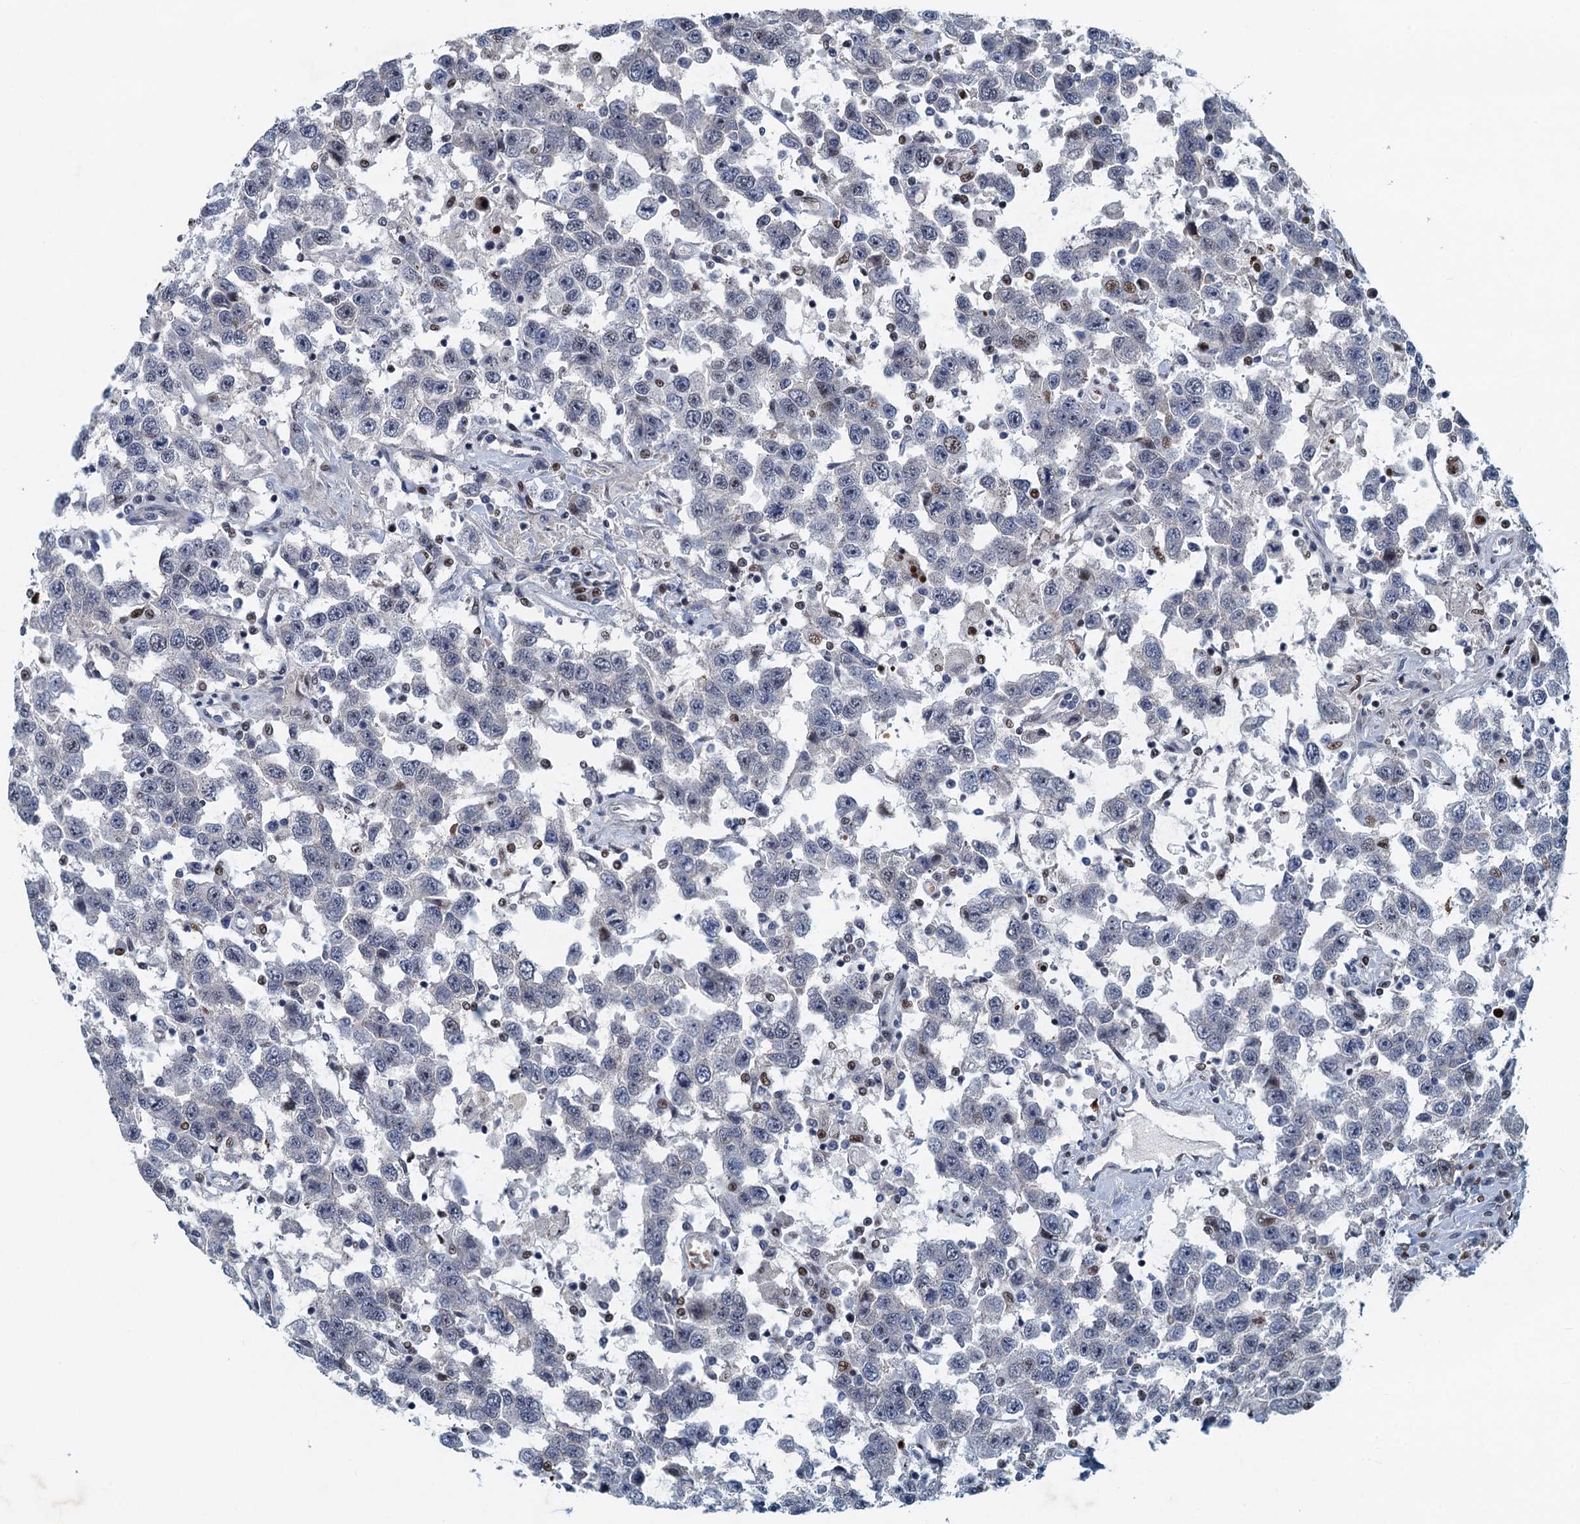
{"staining": {"intensity": "negative", "quantity": "none", "location": "none"}, "tissue": "testis cancer", "cell_type": "Tumor cells", "image_type": "cancer", "snomed": [{"axis": "morphology", "description": "Seminoma, NOS"}, {"axis": "topography", "description": "Testis"}], "caption": "Tumor cells are negative for protein expression in human seminoma (testis).", "gene": "ANKRD13D", "patient": {"sex": "male", "age": 41}}